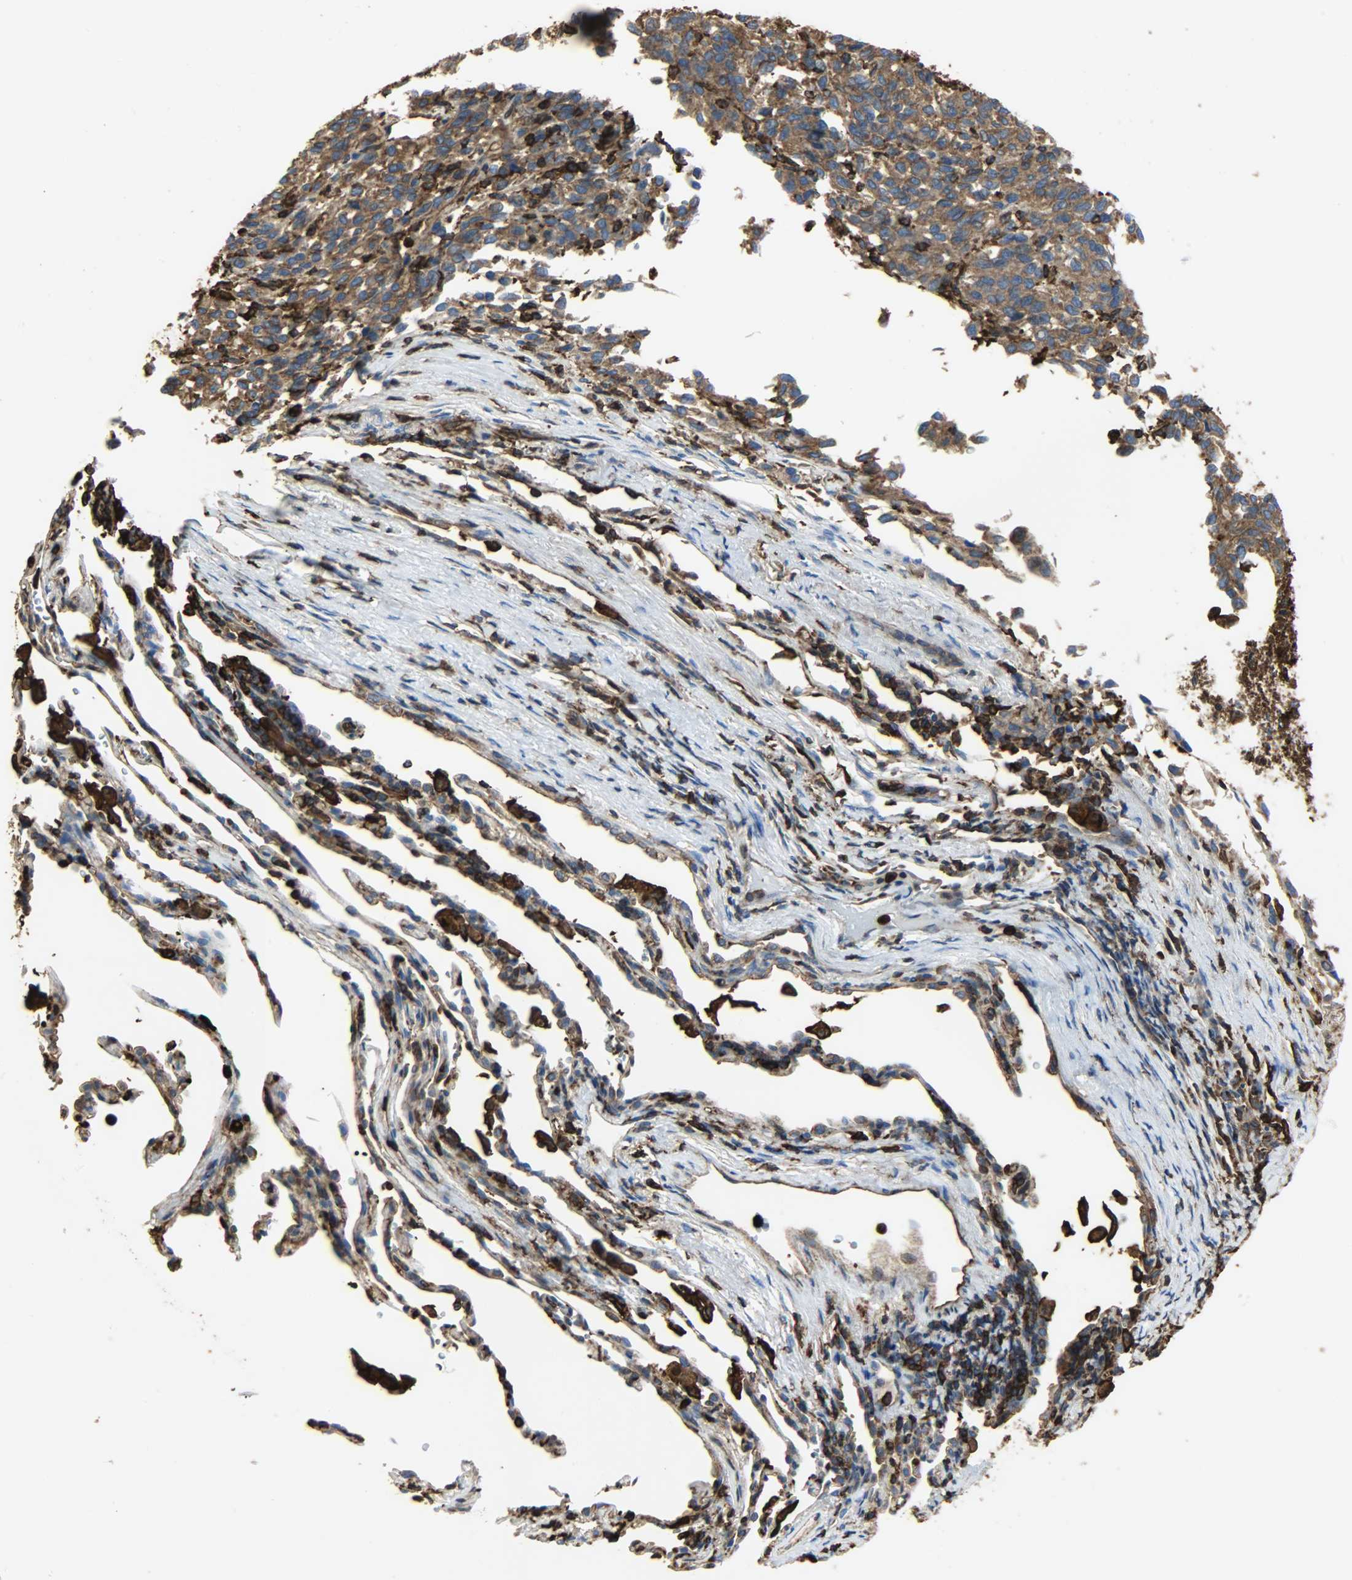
{"staining": {"intensity": "strong", "quantity": ">75%", "location": "cytoplasmic/membranous"}, "tissue": "melanoma", "cell_type": "Tumor cells", "image_type": "cancer", "snomed": [{"axis": "morphology", "description": "Malignant melanoma, Metastatic site"}, {"axis": "topography", "description": "Lung"}], "caption": "High-magnification brightfield microscopy of malignant melanoma (metastatic site) stained with DAB (brown) and counterstained with hematoxylin (blue). tumor cells exhibit strong cytoplasmic/membranous staining is present in about>75% of cells.", "gene": "VASP", "patient": {"sex": "male", "age": 64}}